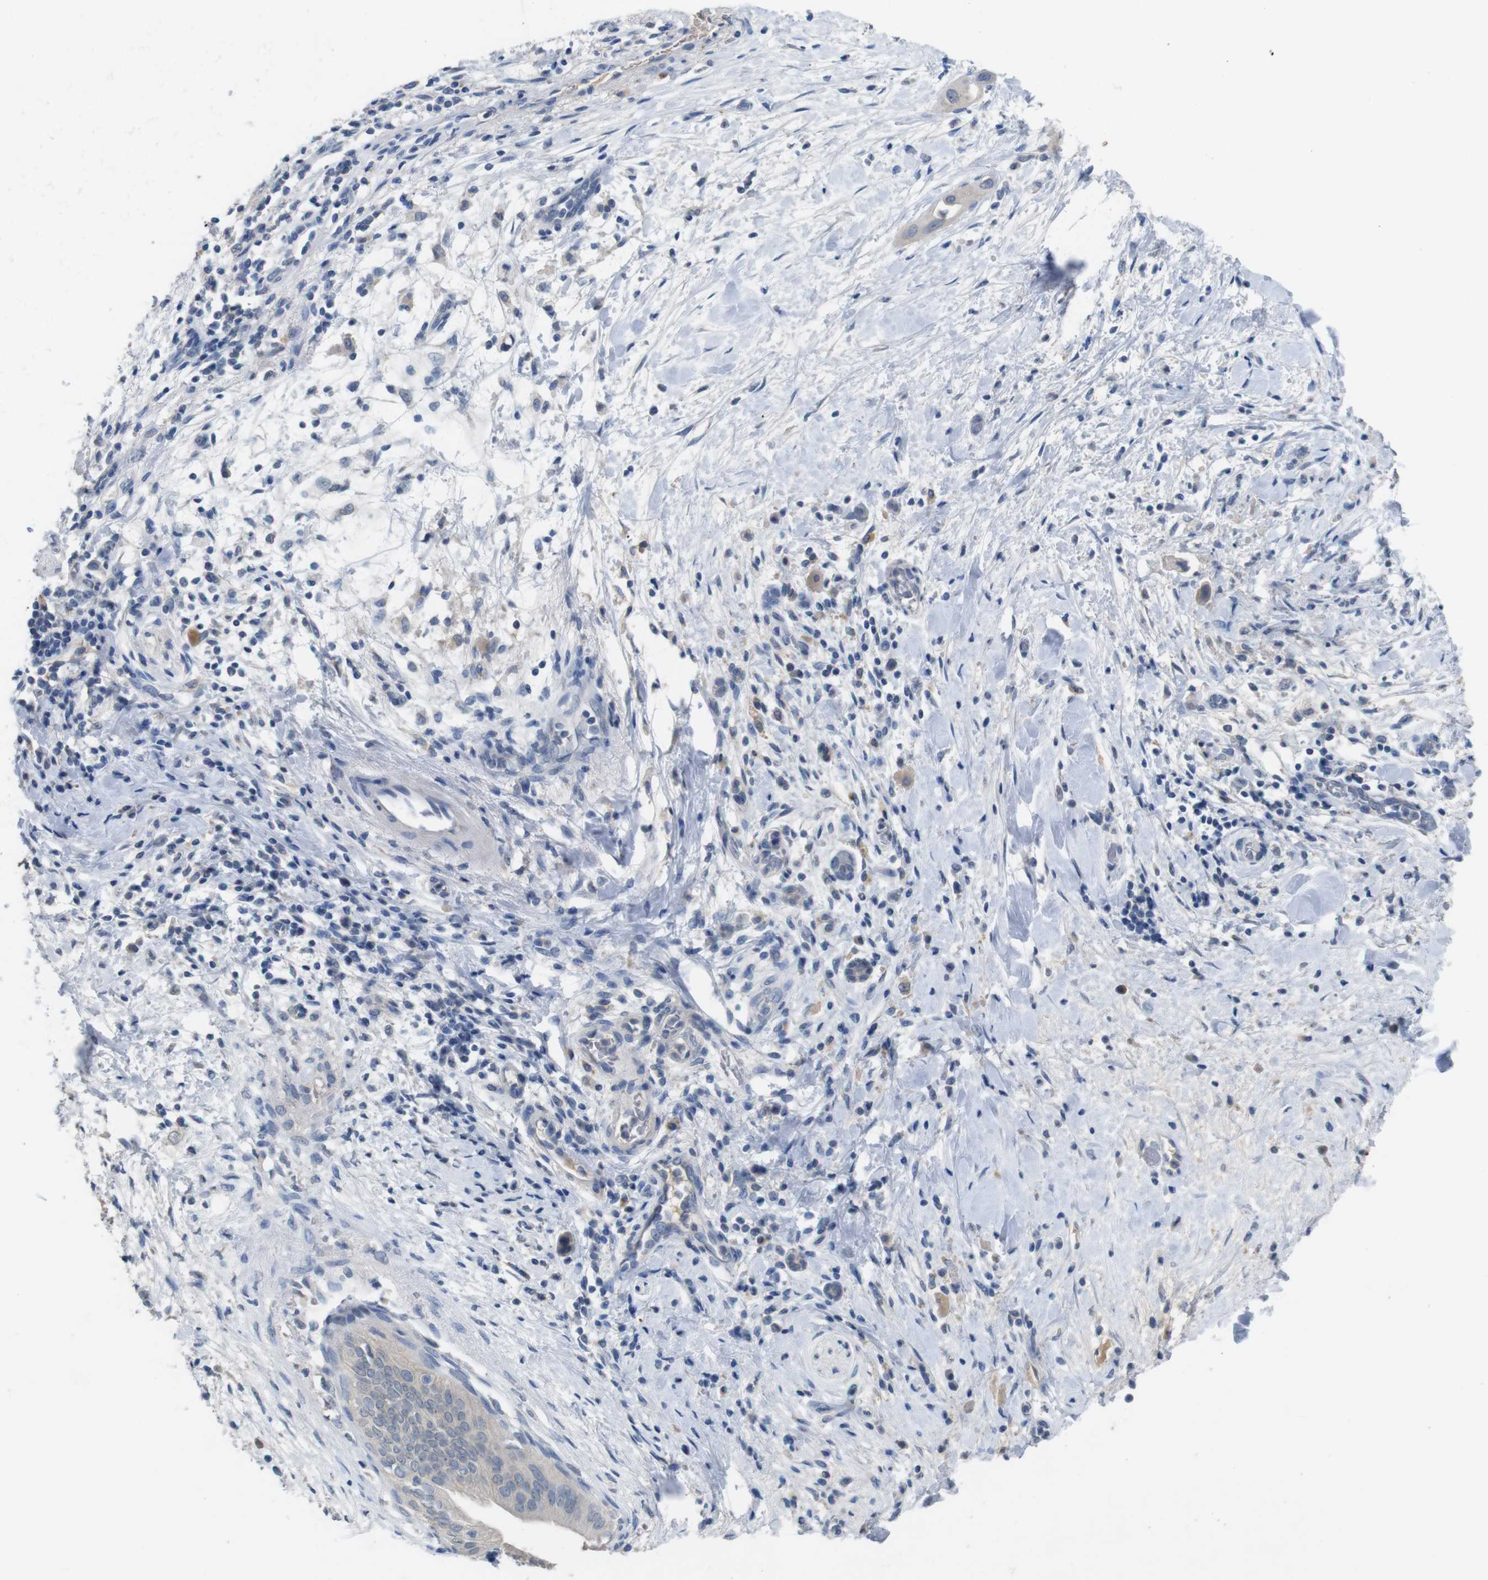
{"staining": {"intensity": "negative", "quantity": "none", "location": "none"}, "tissue": "pancreatic cancer", "cell_type": "Tumor cells", "image_type": "cancer", "snomed": [{"axis": "morphology", "description": "Adenocarcinoma, NOS"}, {"axis": "topography", "description": "Pancreas"}], "caption": "Photomicrograph shows no significant protein staining in tumor cells of adenocarcinoma (pancreatic). (Stains: DAB IHC with hematoxylin counter stain, Microscopy: brightfield microscopy at high magnification).", "gene": "SLC2A8", "patient": {"sex": "male", "age": 55}}